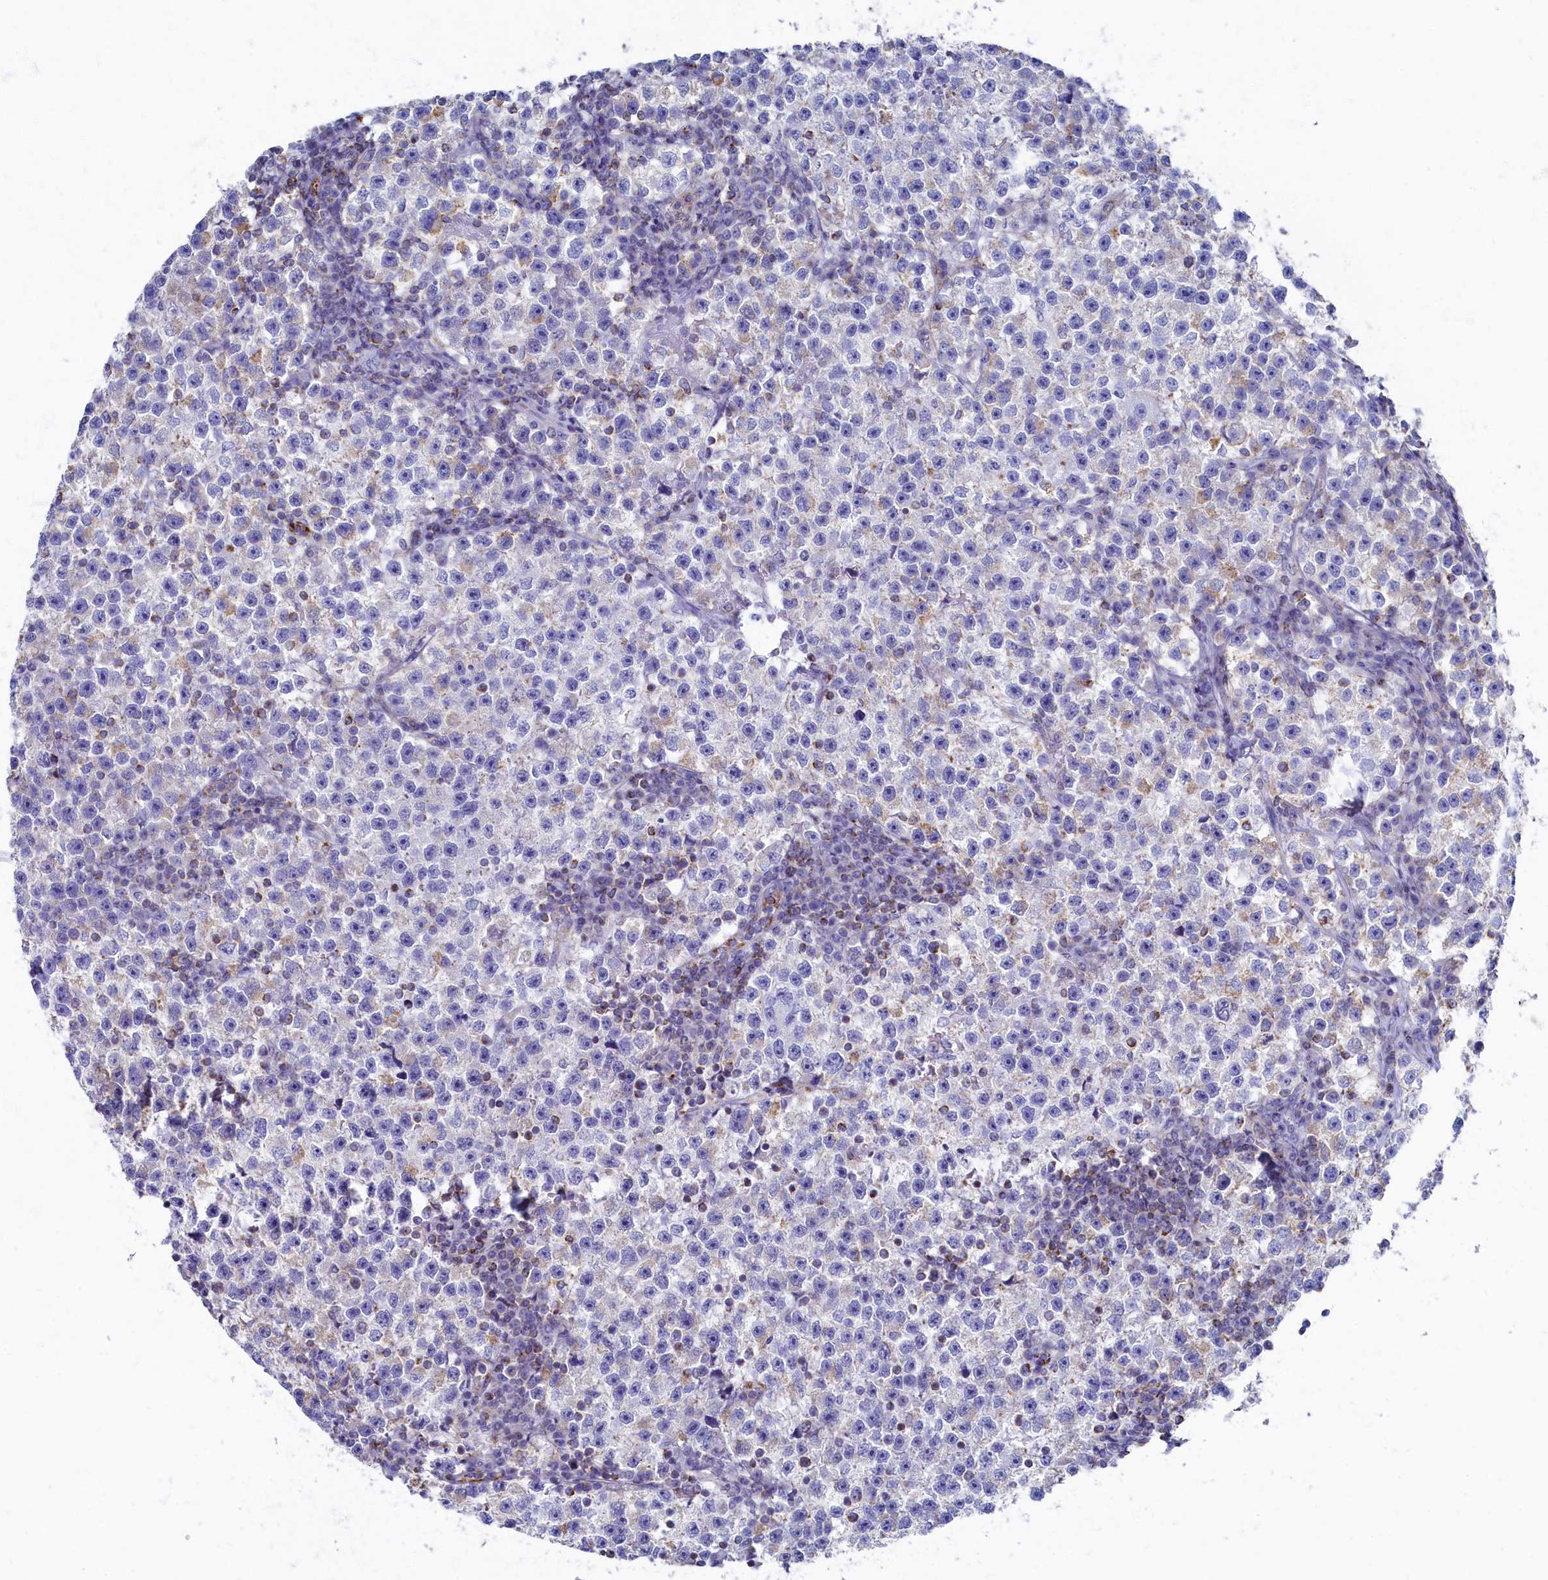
{"staining": {"intensity": "negative", "quantity": "none", "location": "none"}, "tissue": "testis cancer", "cell_type": "Tumor cells", "image_type": "cancer", "snomed": [{"axis": "morphology", "description": "Seminoma, NOS"}, {"axis": "topography", "description": "Testis"}], "caption": "Protein analysis of seminoma (testis) shows no significant positivity in tumor cells.", "gene": "OCIAD2", "patient": {"sex": "male", "age": 22}}